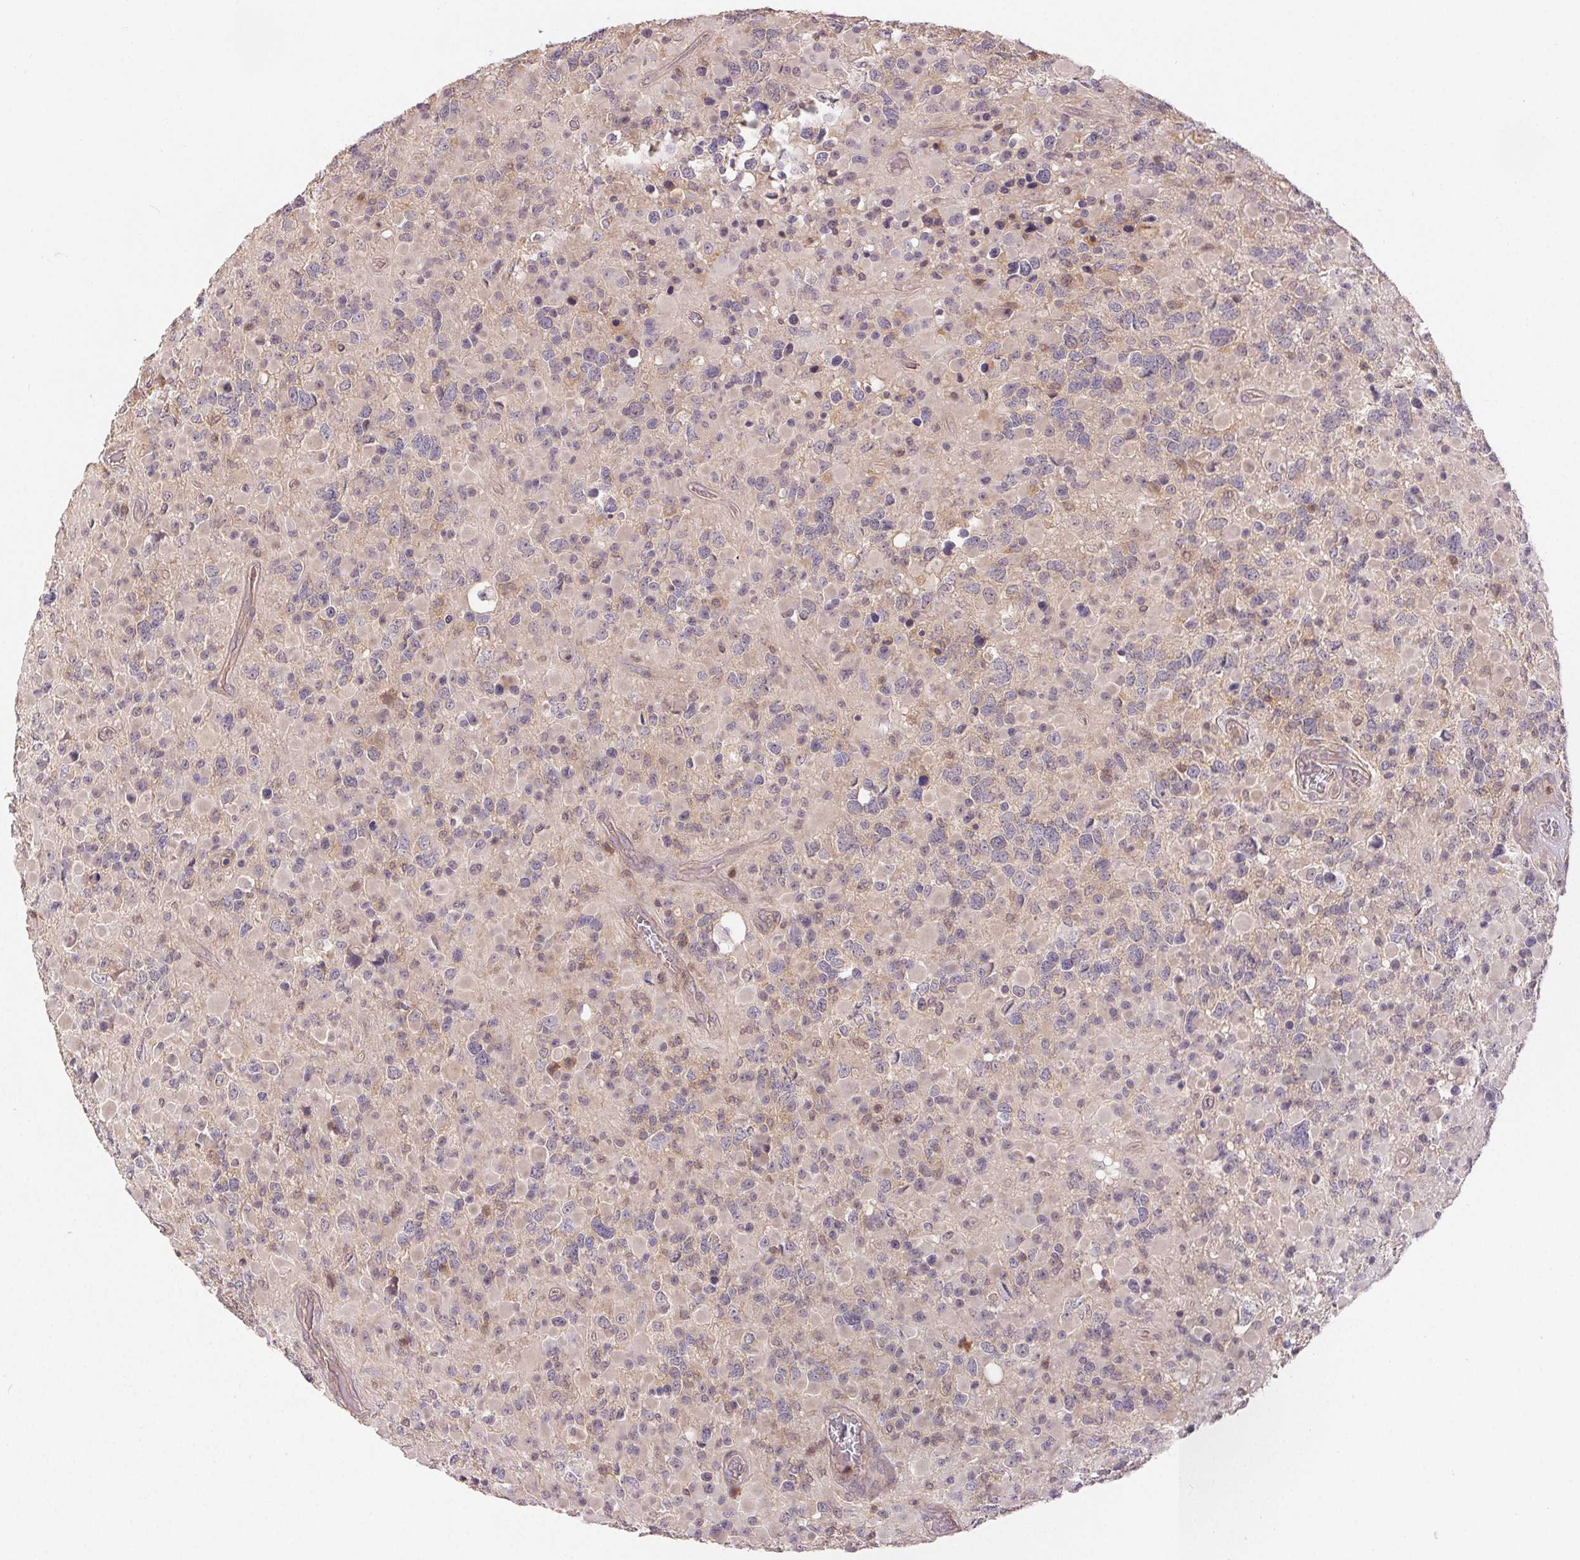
{"staining": {"intensity": "negative", "quantity": "none", "location": "none"}, "tissue": "glioma", "cell_type": "Tumor cells", "image_type": "cancer", "snomed": [{"axis": "morphology", "description": "Glioma, malignant, High grade"}, {"axis": "topography", "description": "Brain"}], "caption": "The micrograph displays no significant expression in tumor cells of high-grade glioma (malignant).", "gene": "MAPKAPK2", "patient": {"sex": "female", "age": 40}}